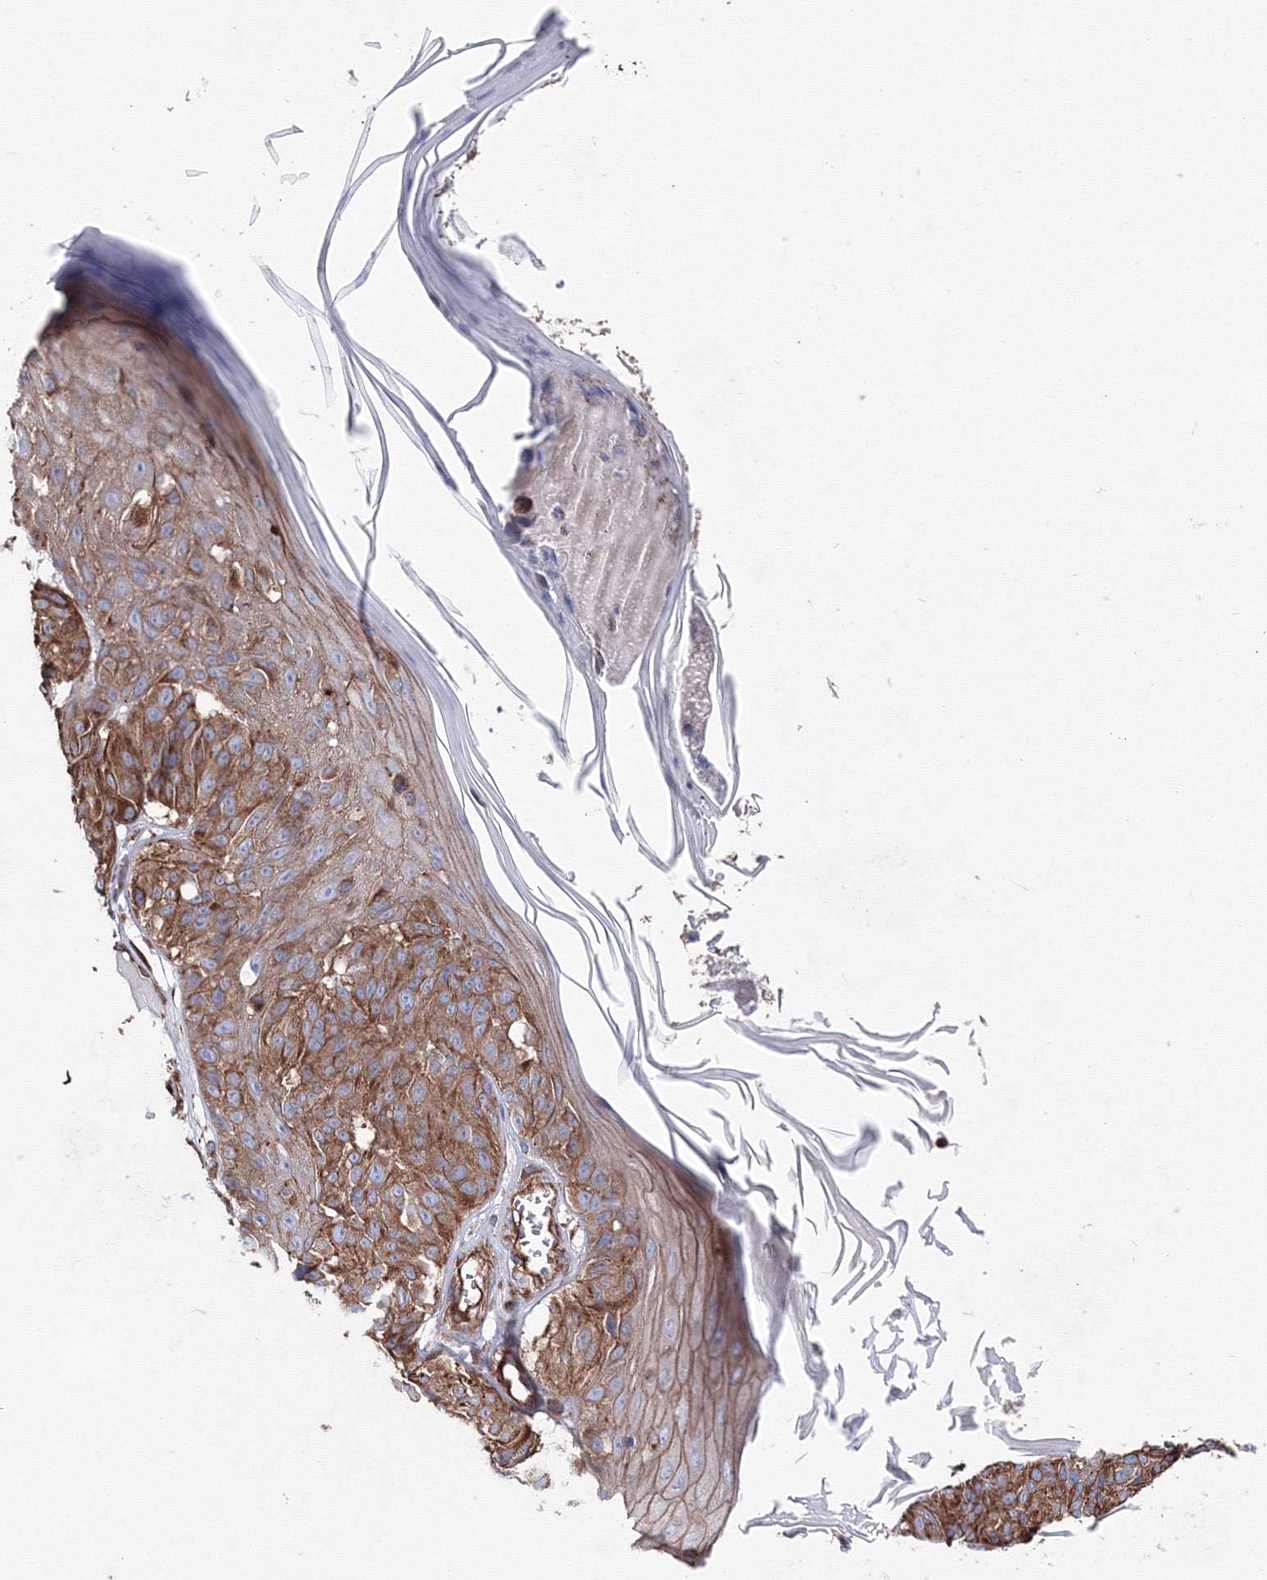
{"staining": {"intensity": "moderate", "quantity": ">75%", "location": "cytoplasmic/membranous"}, "tissue": "melanoma", "cell_type": "Tumor cells", "image_type": "cancer", "snomed": [{"axis": "morphology", "description": "Malignant melanoma, NOS"}, {"axis": "topography", "description": "Skin"}], "caption": "Immunohistochemistry photomicrograph of malignant melanoma stained for a protein (brown), which displays medium levels of moderate cytoplasmic/membranous expression in approximately >75% of tumor cells.", "gene": "ANKRD37", "patient": {"sex": "male", "age": 83}}